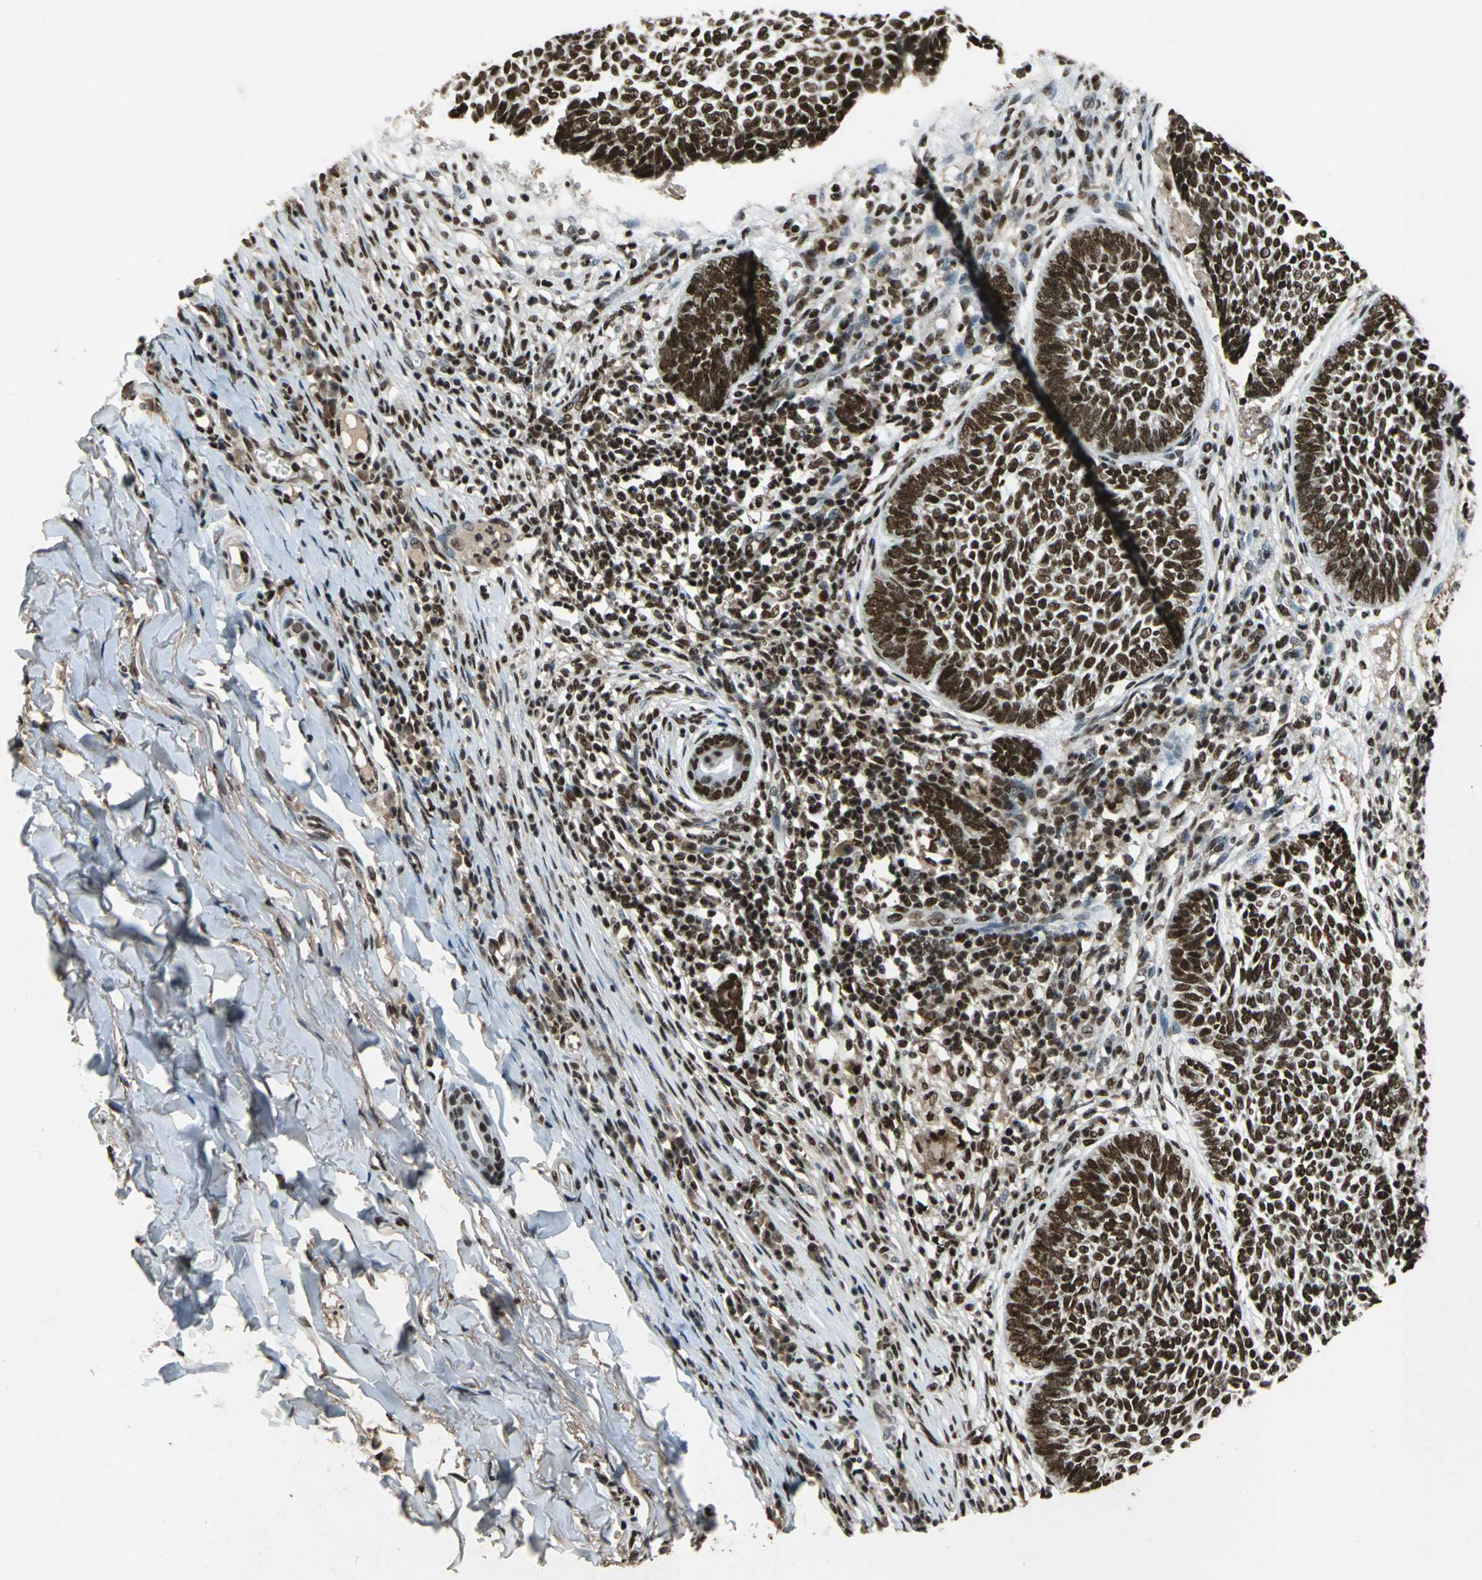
{"staining": {"intensity": "strong", "quantity": ">75%", "location": "nuclear"}, "tissue": "skin cancer", "cell_type": "Tumor cells", "image_type": "cancer", "snomed": [{"axis": "morphology", "description": "Normal tissue, NOS"}, {"axis": "morphology", "description": "Basal cell carcinoma"}, {"axis": "topography", "description": "Skin"}], "caption": "Strong nuclear protein positivity is appreciated in approximately >75% of tumor cells in skin cancer (basal cell carcinoma). The staining is performed using DAB (3,3'-diaminobenzidine) brown chromogen to label protein expression. The nuclei are counter-stained blue using hematoxylin.", "gene": "MTA2", "patient": {"sex": "male", "age": 87}}